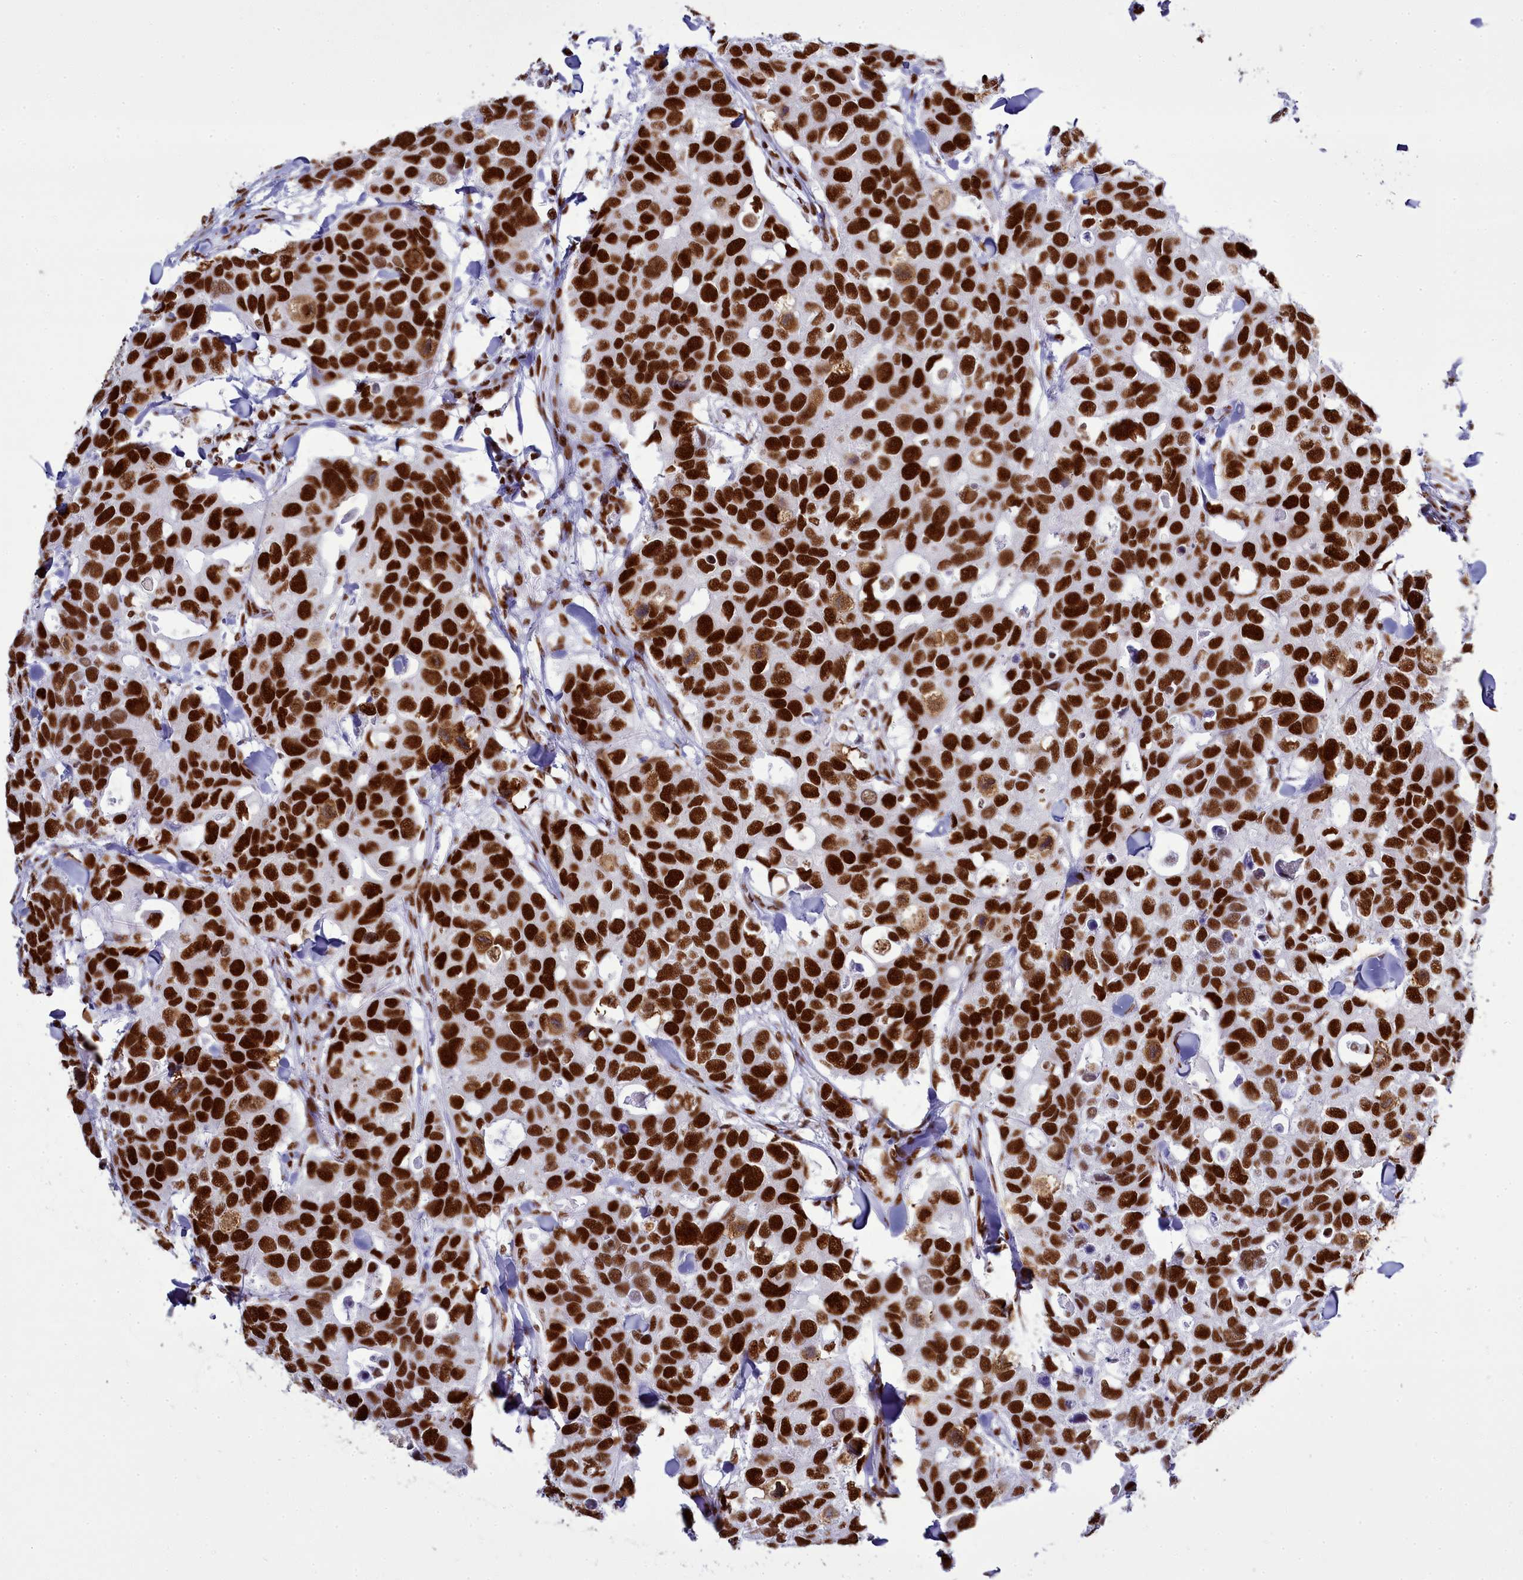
{"staining": {"intensity": "strong", "quantity": ">75%", "location": "nuclear"}, "tissue": "breast cancer", "cell_type": "Tumor cells", "image_type": "cancer", "snomed": [{"axis": "morphology", "description": "Duct carcinoma"}, {"axis": "topography", "description": "Breast"}], "caption": "This is a photomicrograph of IHC staining of infiltrating ductal carcinoma (breast), which shows strong staining in the nuclear of tumor cells.", "gene": "RALY", "patient": {"sex": "female", "age": 83}}